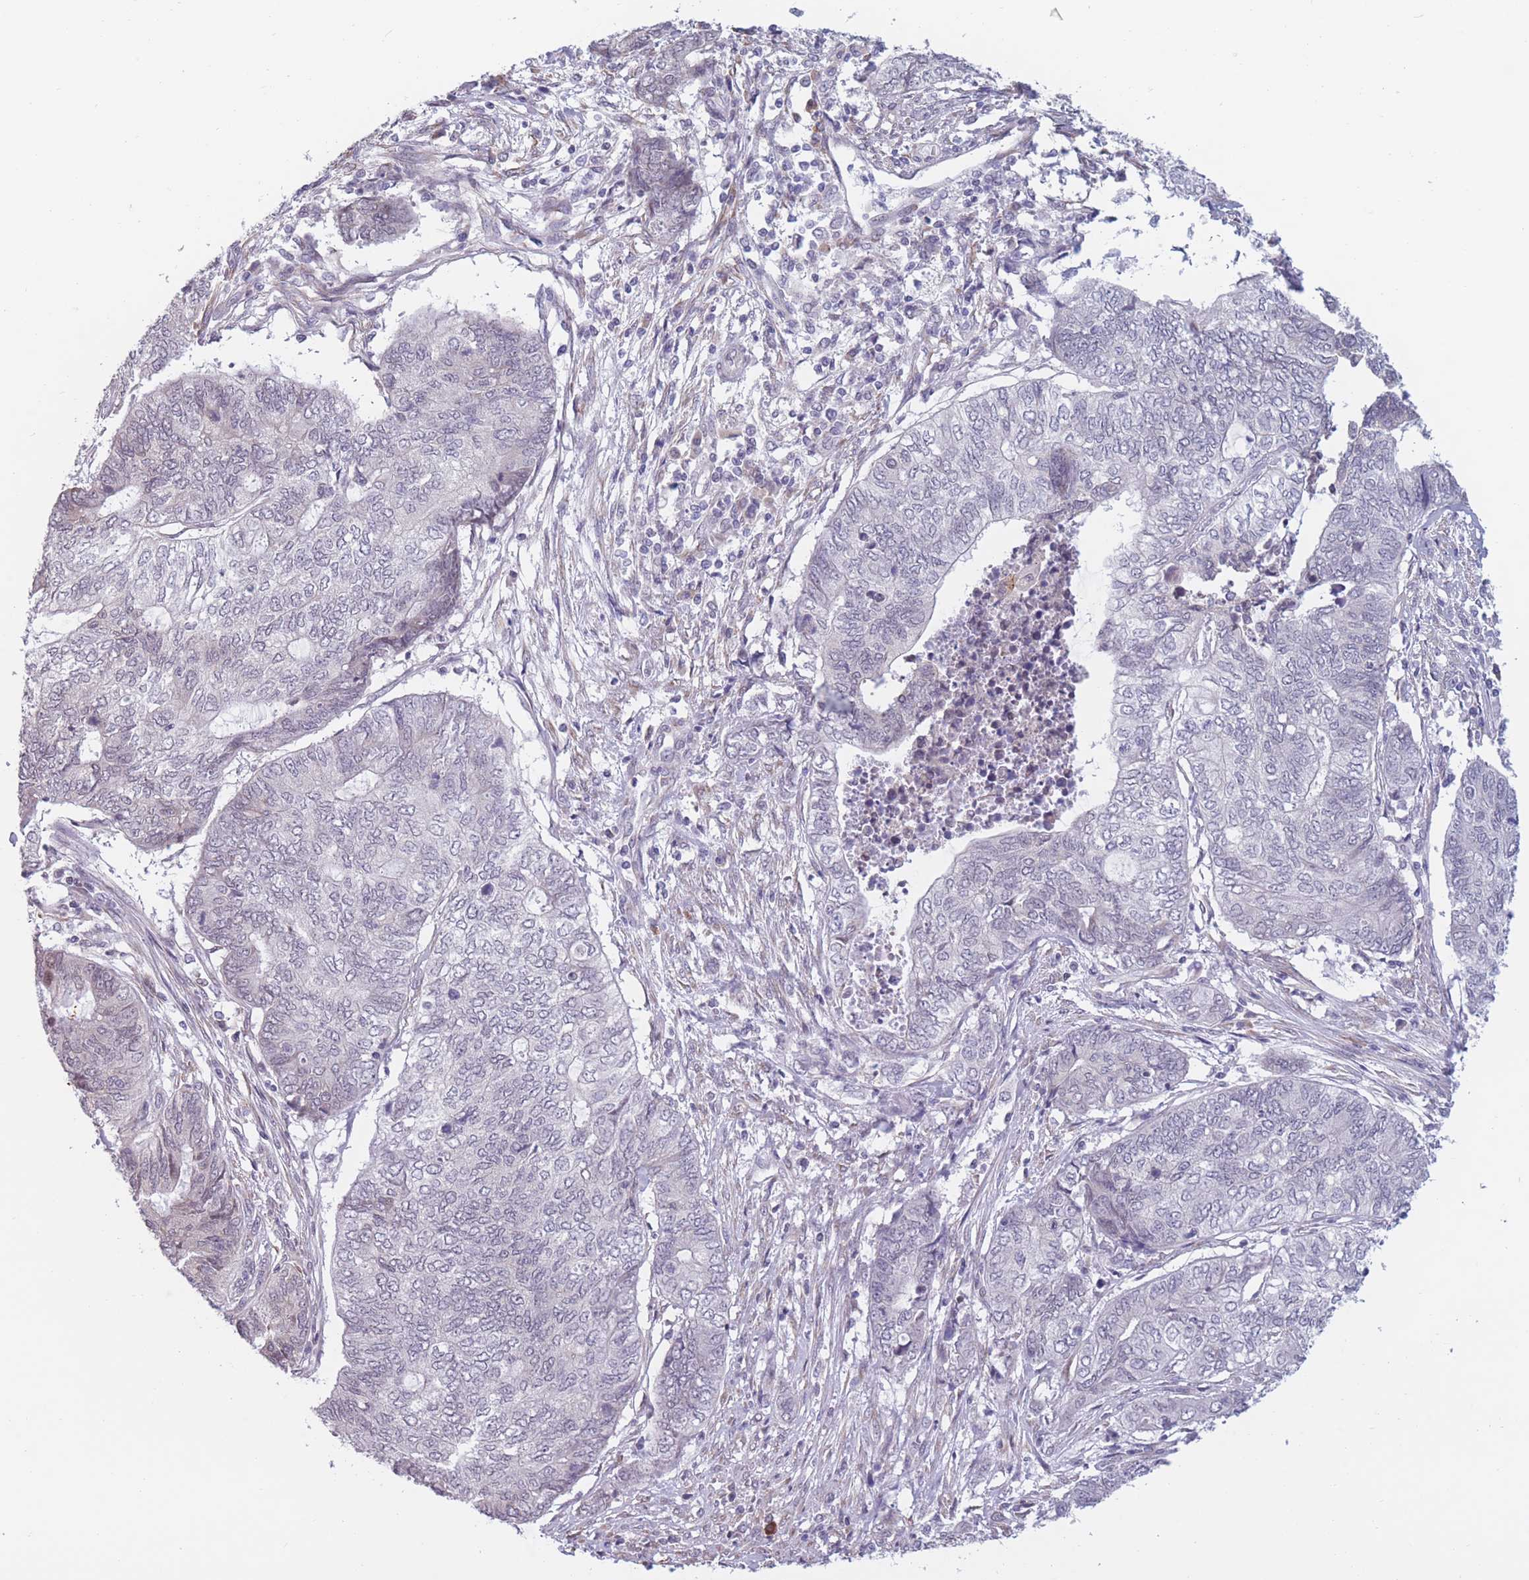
{"staining": {"intensity": "negative", "quantity": "none", "location": "none"}, "tissue": "endometrial cancer", "cell_type": "Tumor cells", "image_type": "cancer", "snomed": [{"axis": "morphology", "description": "Adenocarcinoma, NOS"}, {"axis": "topography", "description": "Uterus"}, {"axis": "topography", "description": "Endometrium"}], "caption": "This photomicrograph is of endometrial cancer stained with immunohistochemistry to label a protein in brown with the nuclei are counter-stained blue. There is no expression in tumor cells. (IHC, brightfield microscopy, high magnification).", "gene": "COL27A1", "patient": {"sex": "female", "age": 70}}